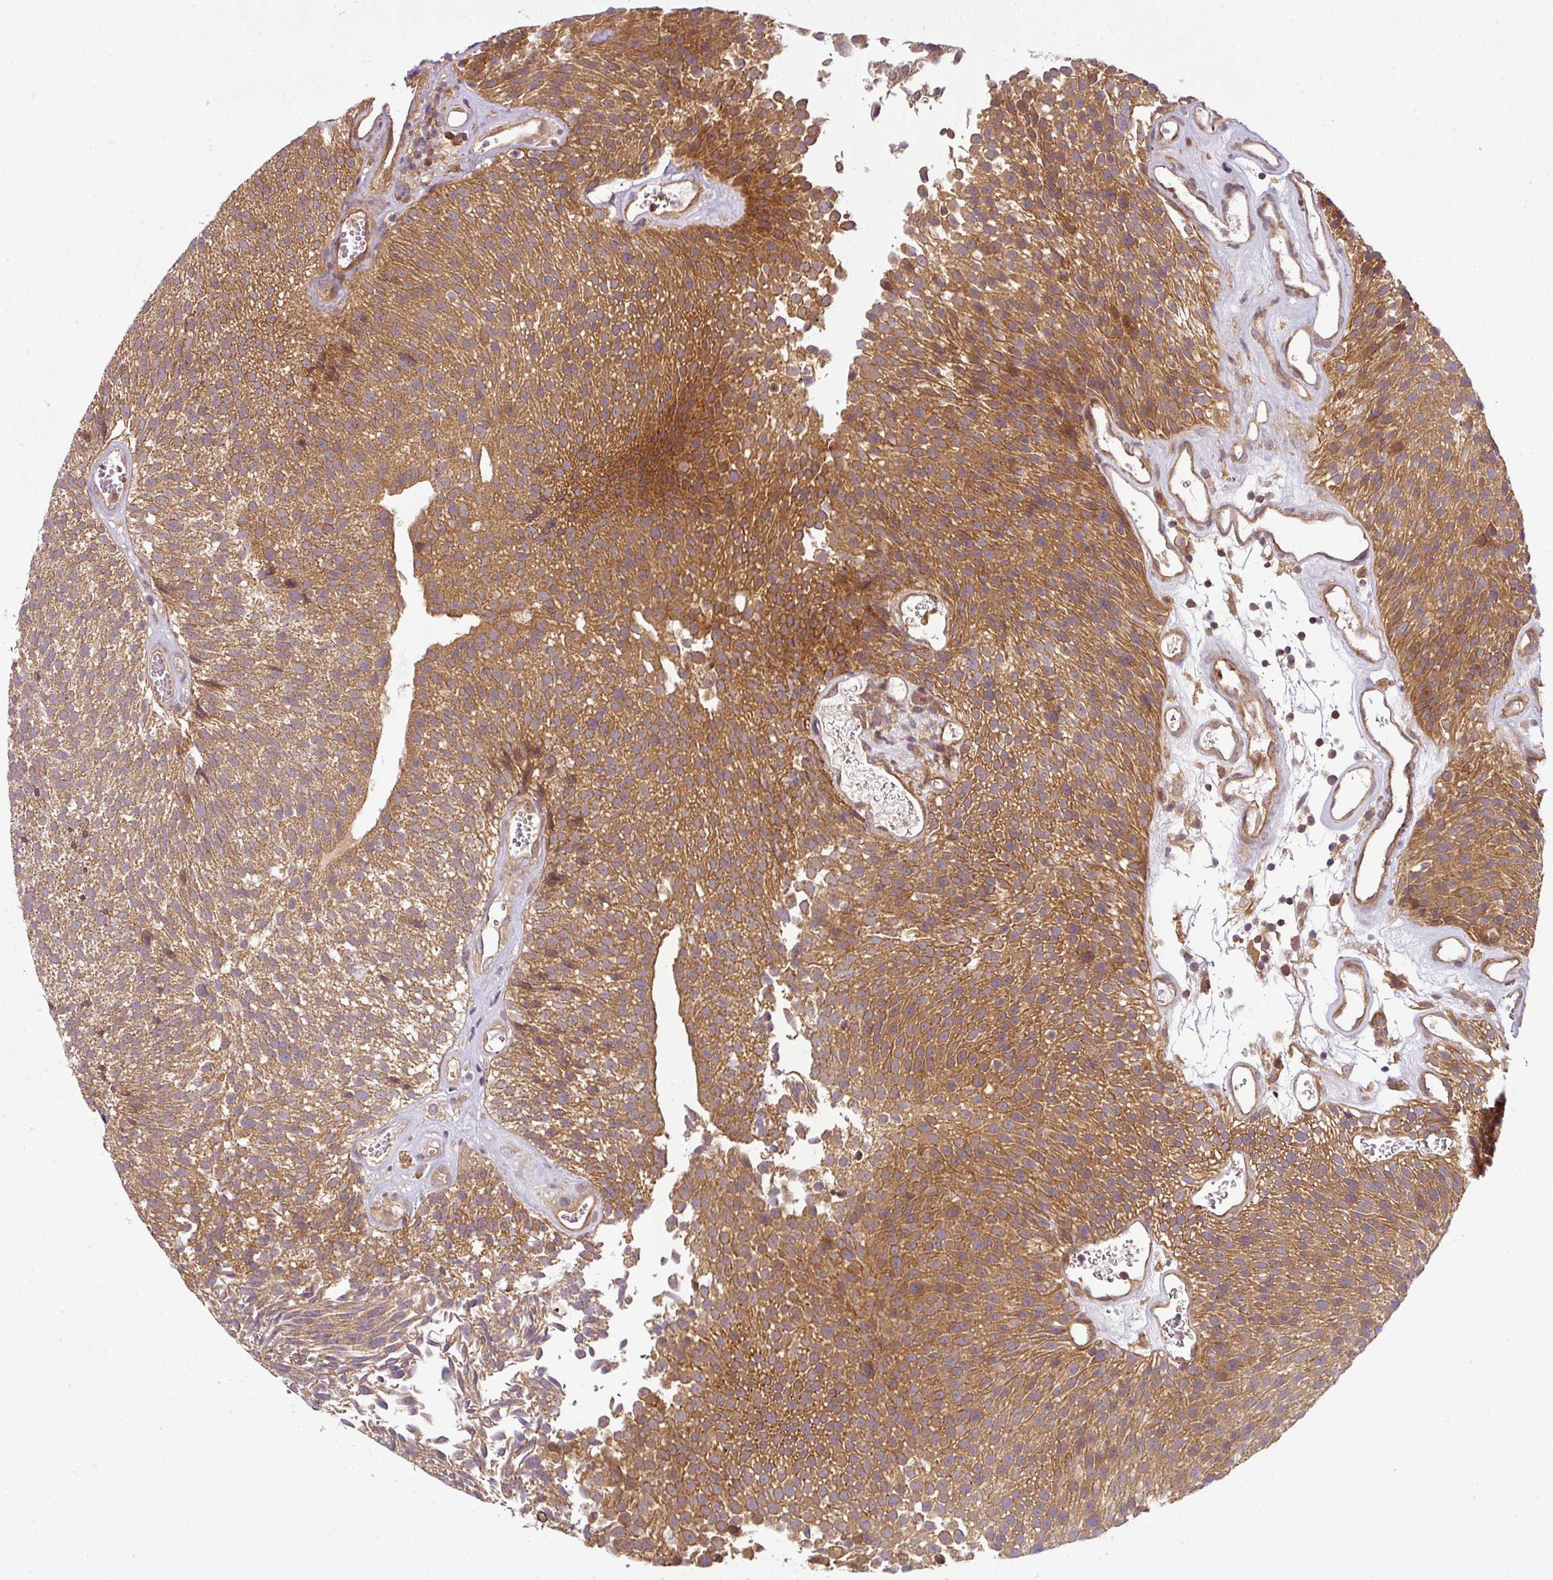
{"staining": {"intensity": "strong", "quantity": ">75%", "location": "cytoplasmic/membranous"}, "tissue": "urothelial cancer", "cell_type": "Tumor cells", "image_type": "cancer", "snomed": [{"axis": "morphology", "description": "Urothelial carcinoma, Low grade"}, {"axis": "topography", "description": "Urinary bladder"}], "caption": "Immunohistochemical staining of urothelial carcinoma (low-grade) shows strong cytoplasmic/membranous protein expression in approximately >75% of tumor cells.", "gene": "RNF31", "patient": {"sex": "female", "age": 79}}